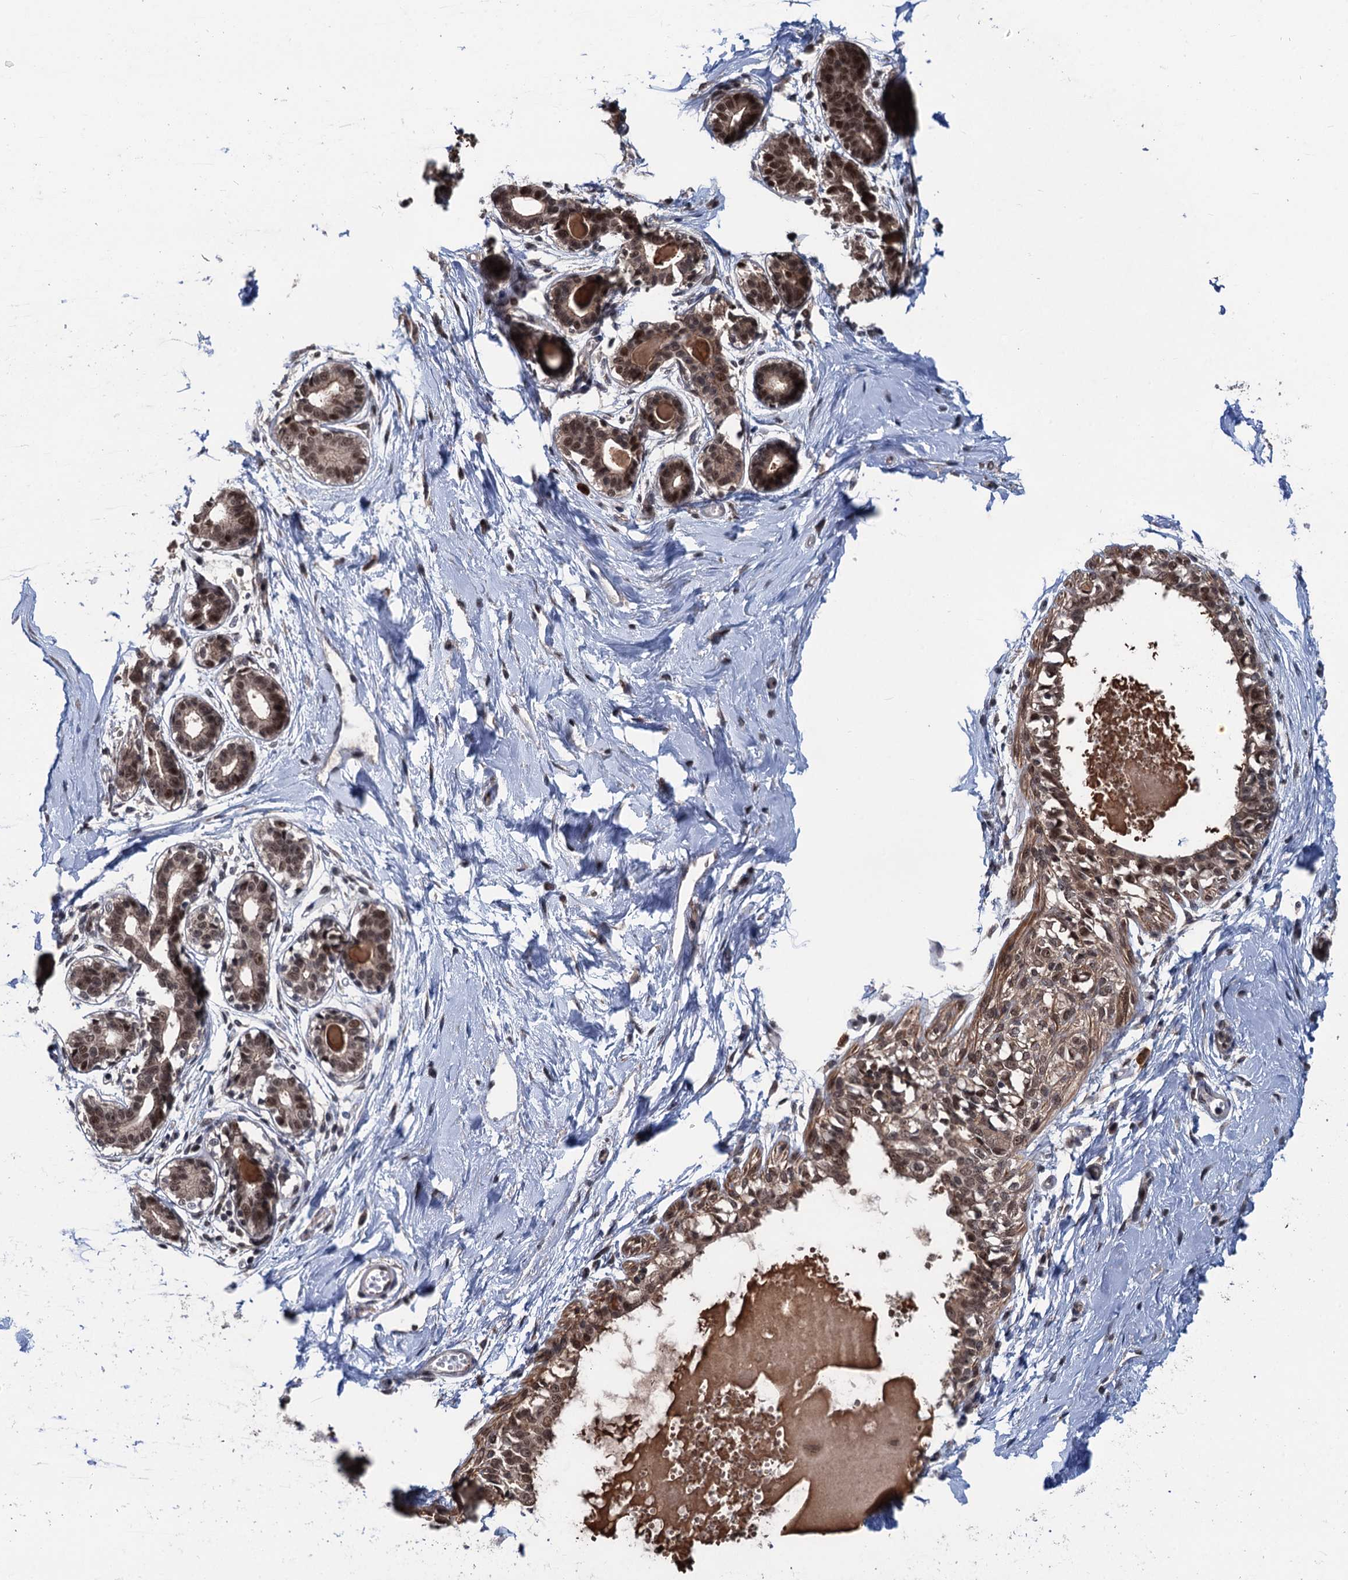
{"staining": {"intensity": "moderate", "quantity": ">75%", "location": "nuclear"}, "tissue": "breast", "cell_type": "Adipocytes", "image_type": "normal", "snomed": [{"axis": "morphology", "description": "Normal tissue, NOS"}, {"axis": "topography", "description": "Breast"}], "caption": "Protein staining of normal breast demonstrates moderate nuclear positivity in about >75% of adipocytes. (Stains: DAB (3,3'-diaminobenzidine) in brown, nuclei in blue, Microscopy: brightfield microscopy at high magnification).", "gene": "RASSF4", "patient": {"sex": "female", "age": 45}}